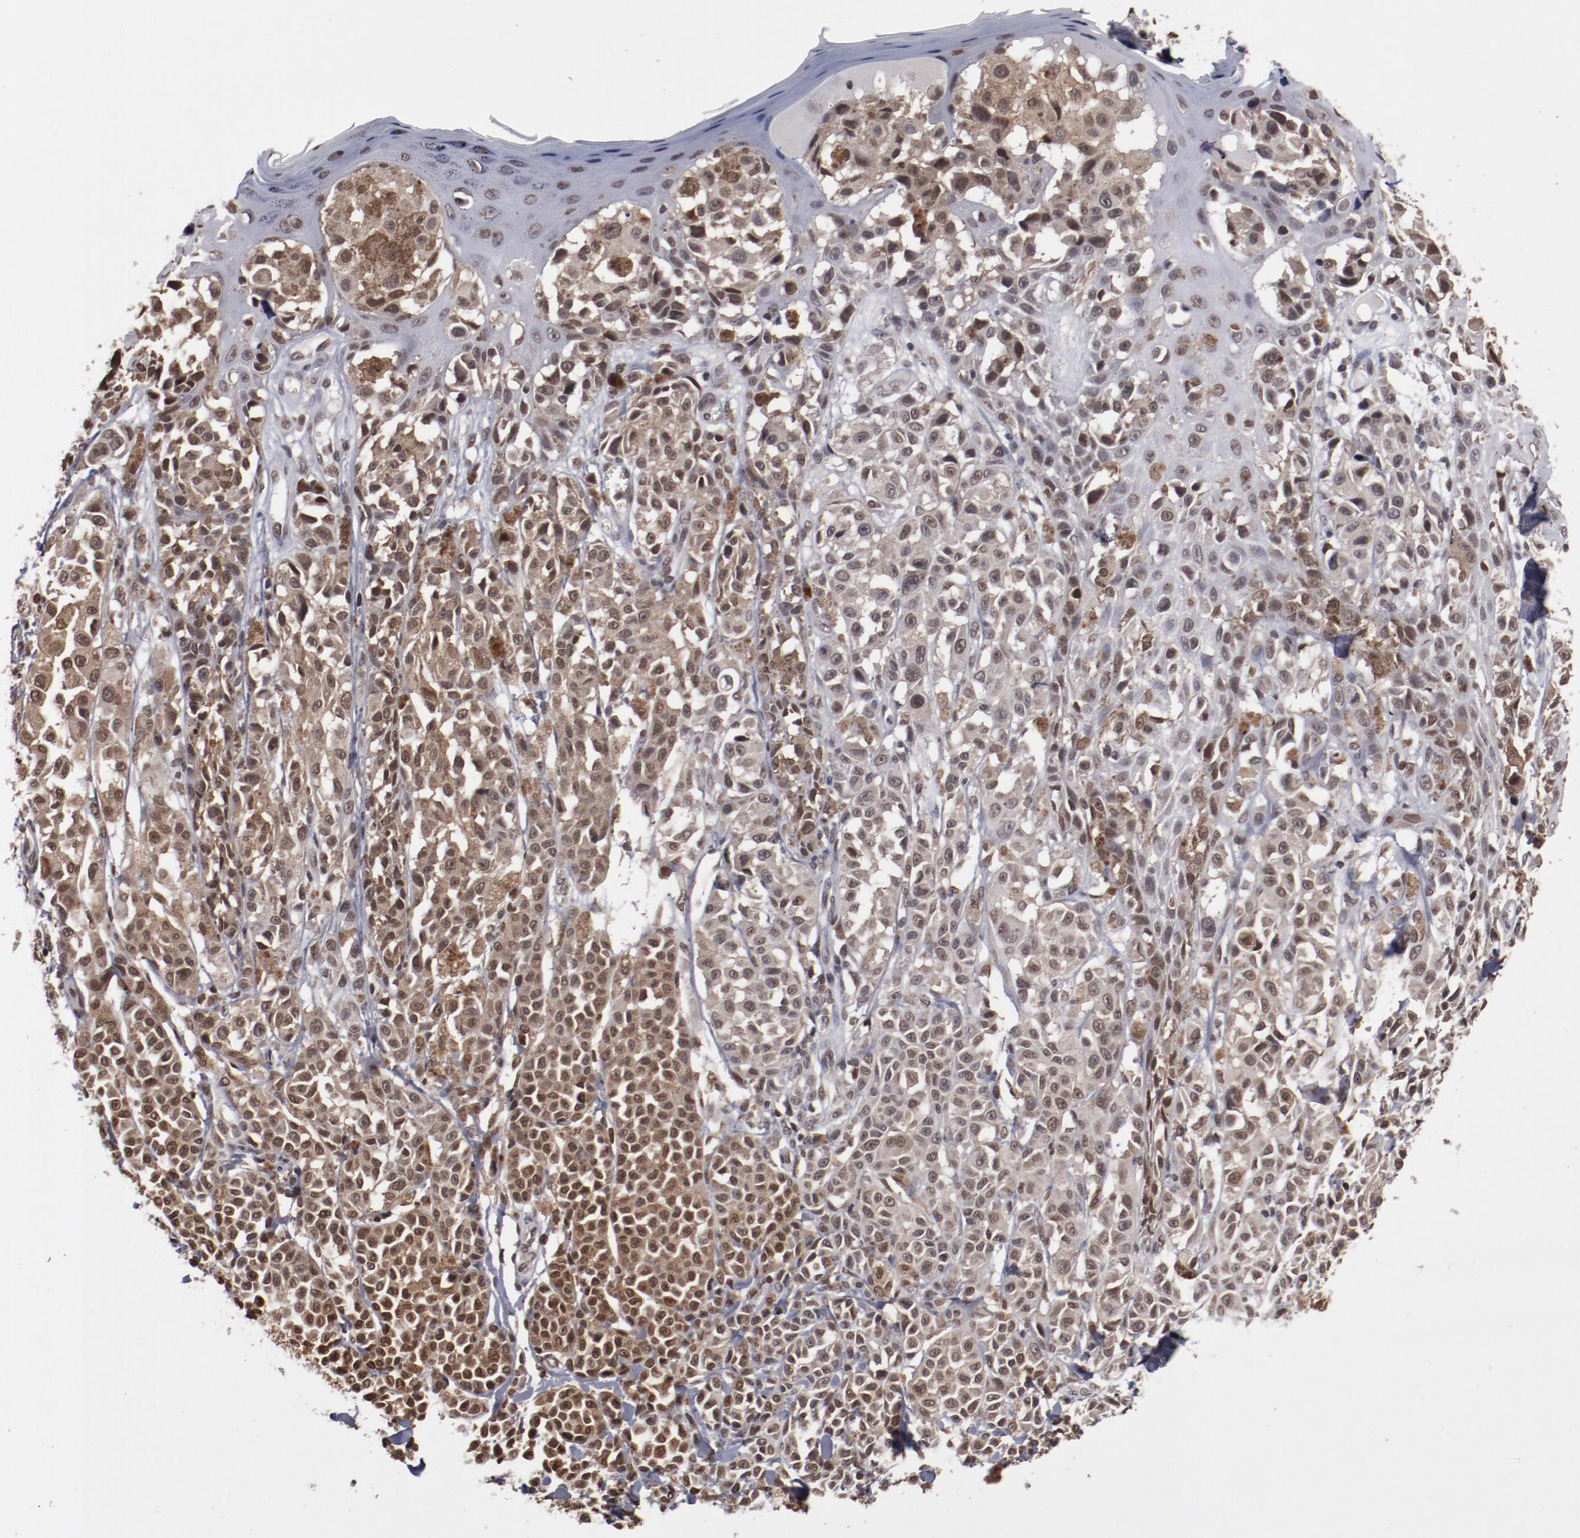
{"staining": {"intensity": "moderate", "quantity": ">75%", "location": "cytoplasmic/membranous,nuclear"}, "tissue": "melanoma", "cell_type": "Tumor cells", "image_type": "cancer", "snomed": [{"axis": "morphology", "description": "Malignant melanoma, NOS"}, {"axis": "topography", "description": "Skin"}], "caption": "An immunohistochemistry micrograph of neoplastic tissue is shown. Protein staining in brown labels moderate cytoplasmic/membranous and nuclear positivity in melanoma within tumor cells. (IHC, brightfield microscopy, high magnification).", "gene": "AKT1", "patient": {"sex": "female", "age": 38}}